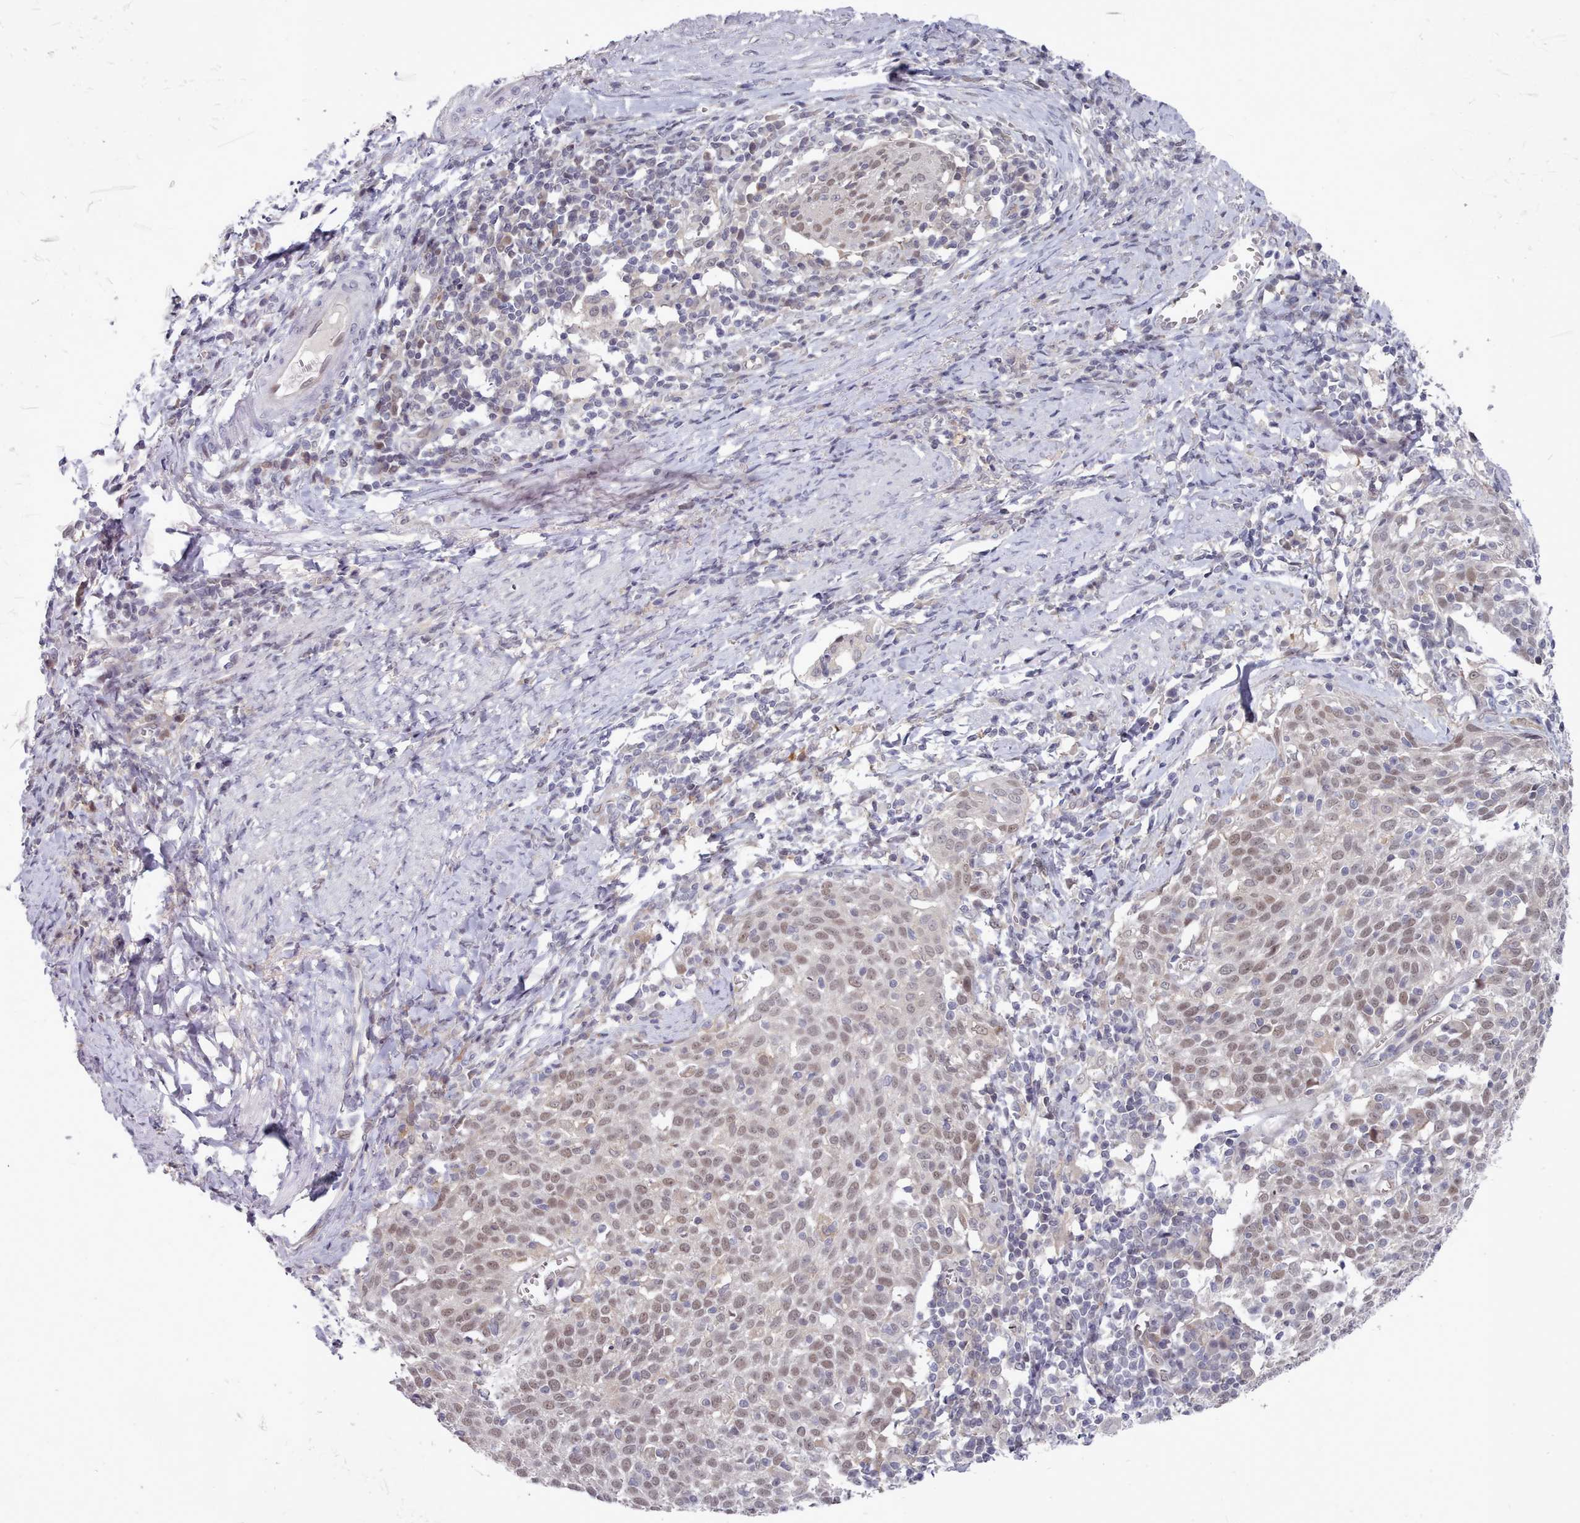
{"staining": {"intensity": "weak", "quantity": ">75%", "location": "nuclear"}, "tissue": "cervical cancer", "cell_type": "Tumor cells", "image_type": "cancer", "snomed": [{"axis": "morphology", "description": "Squamous cell carcinoma, NOS"}, {"axis": "topography", "description": "Cervix"}], "caption": "Cervical squamous cell carcinoma tissue exhibits weak nuclear positivity in about >75% of tumor cells, visualized by immunohistochemistry.", "gene": "GINS1", "patient": {"sex": "female", "age": 52}}